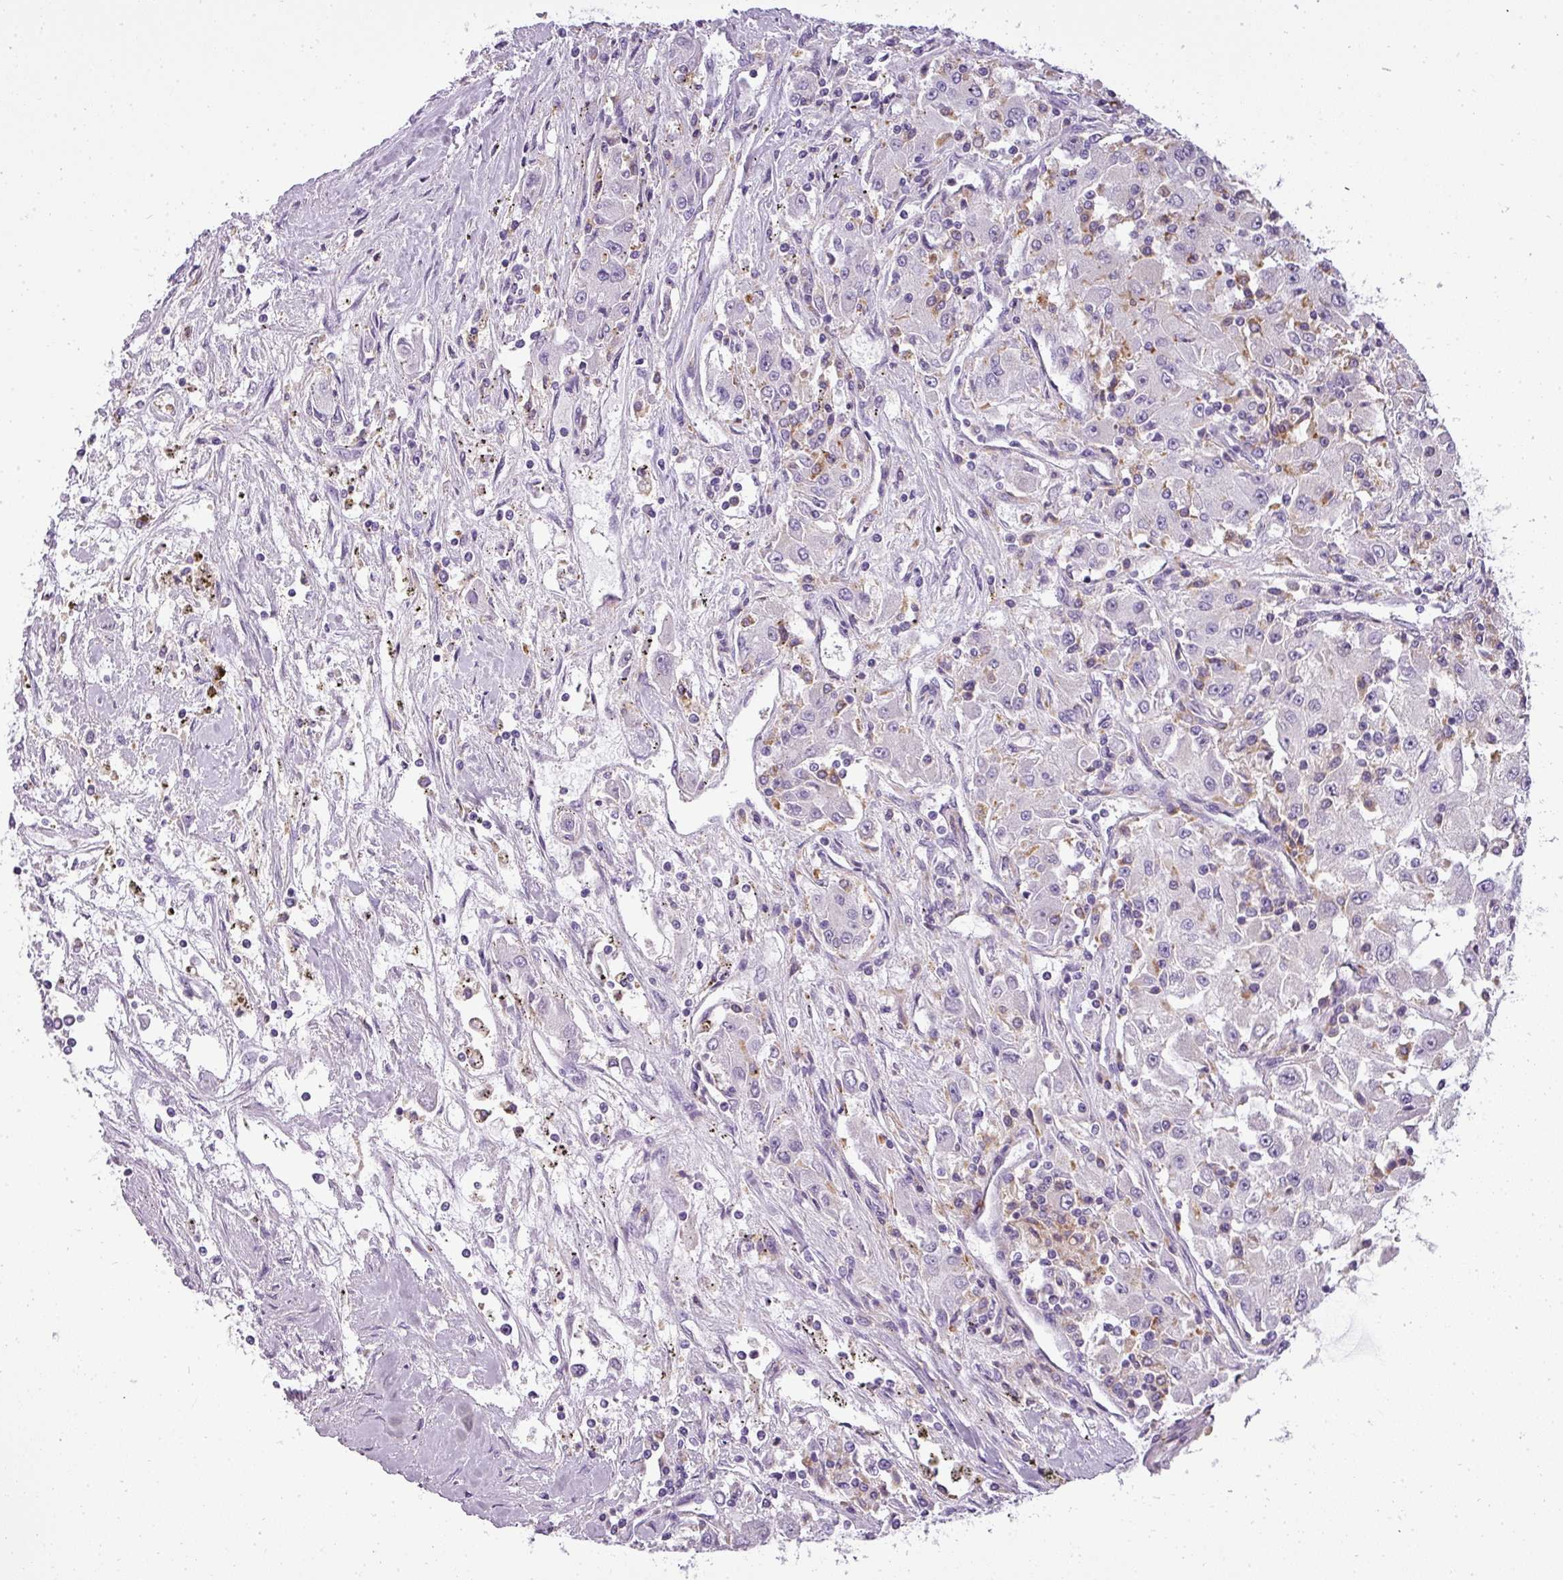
{"staining": {"intensity": "negative", "quantity": "none", "location": "none"}, "tissue": "renal cancer", "cell_type": "Tumor cells", "image_type": "cancer", "snomed": [{"axis": "morphology", "description": "Adenocarcinoma, NOS"}, {"axis": "topography", "description": "Kidney"}], "caption": "Renal adenocarcinoma stained for a protein using immunohistochemistry exhibits no expression tumor cells.", "gene": "ATP6V1D", "patient": {"sex": "female", "age": 67}}